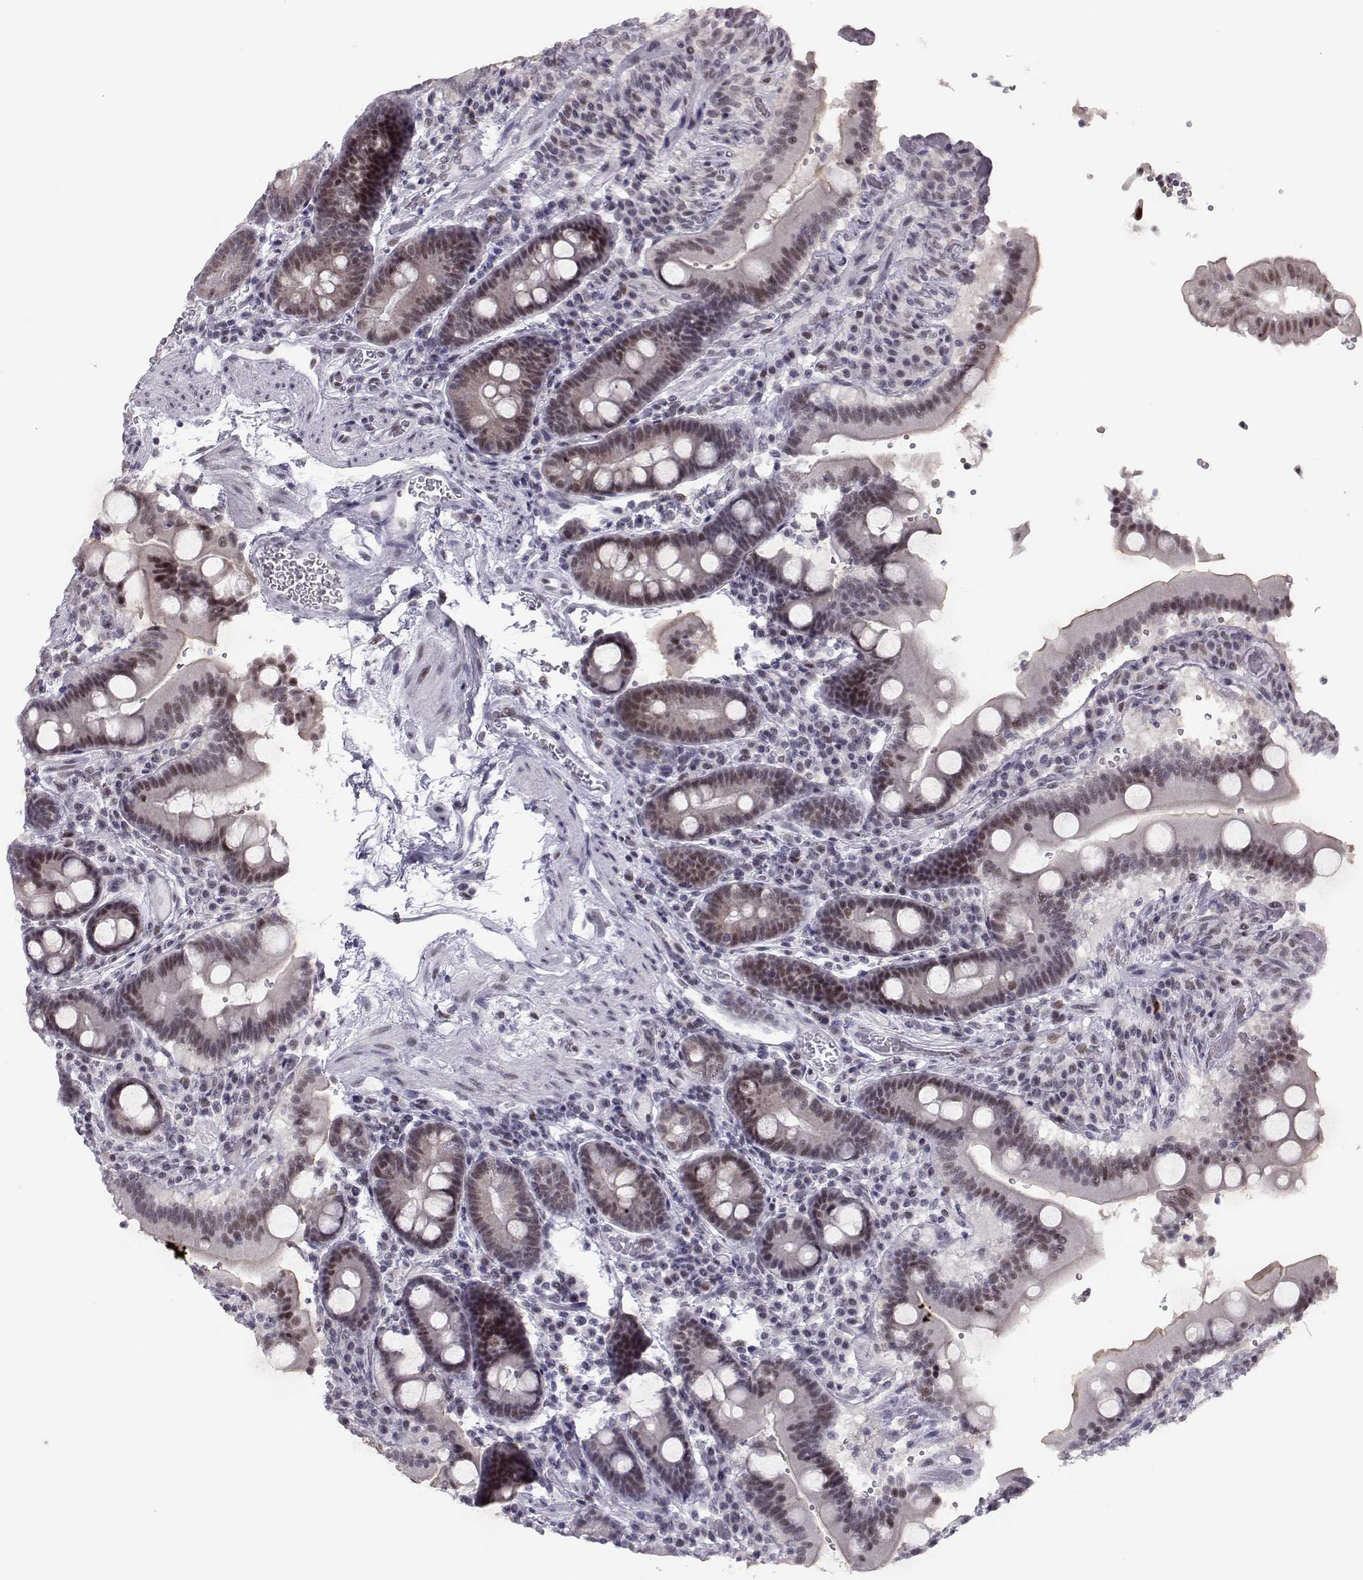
{"staining": {"intensity": "weak", "quantity": "25%-75%", "location": "nuclear"}, "tissue": "duodenum", "cell_type": "Glandular cells", "image_type": "normal", "snomed": [{"axis": "morphology", "description": "Normal tissue, NOS"}, {"axis": "topography", "description": "Duodenum"}], "caption": "Human duodenum stained with a protein marker reveals weak staining in glandular cells.", "gene": "SIX6", "patient": {"sex": "female", "age": 62}}